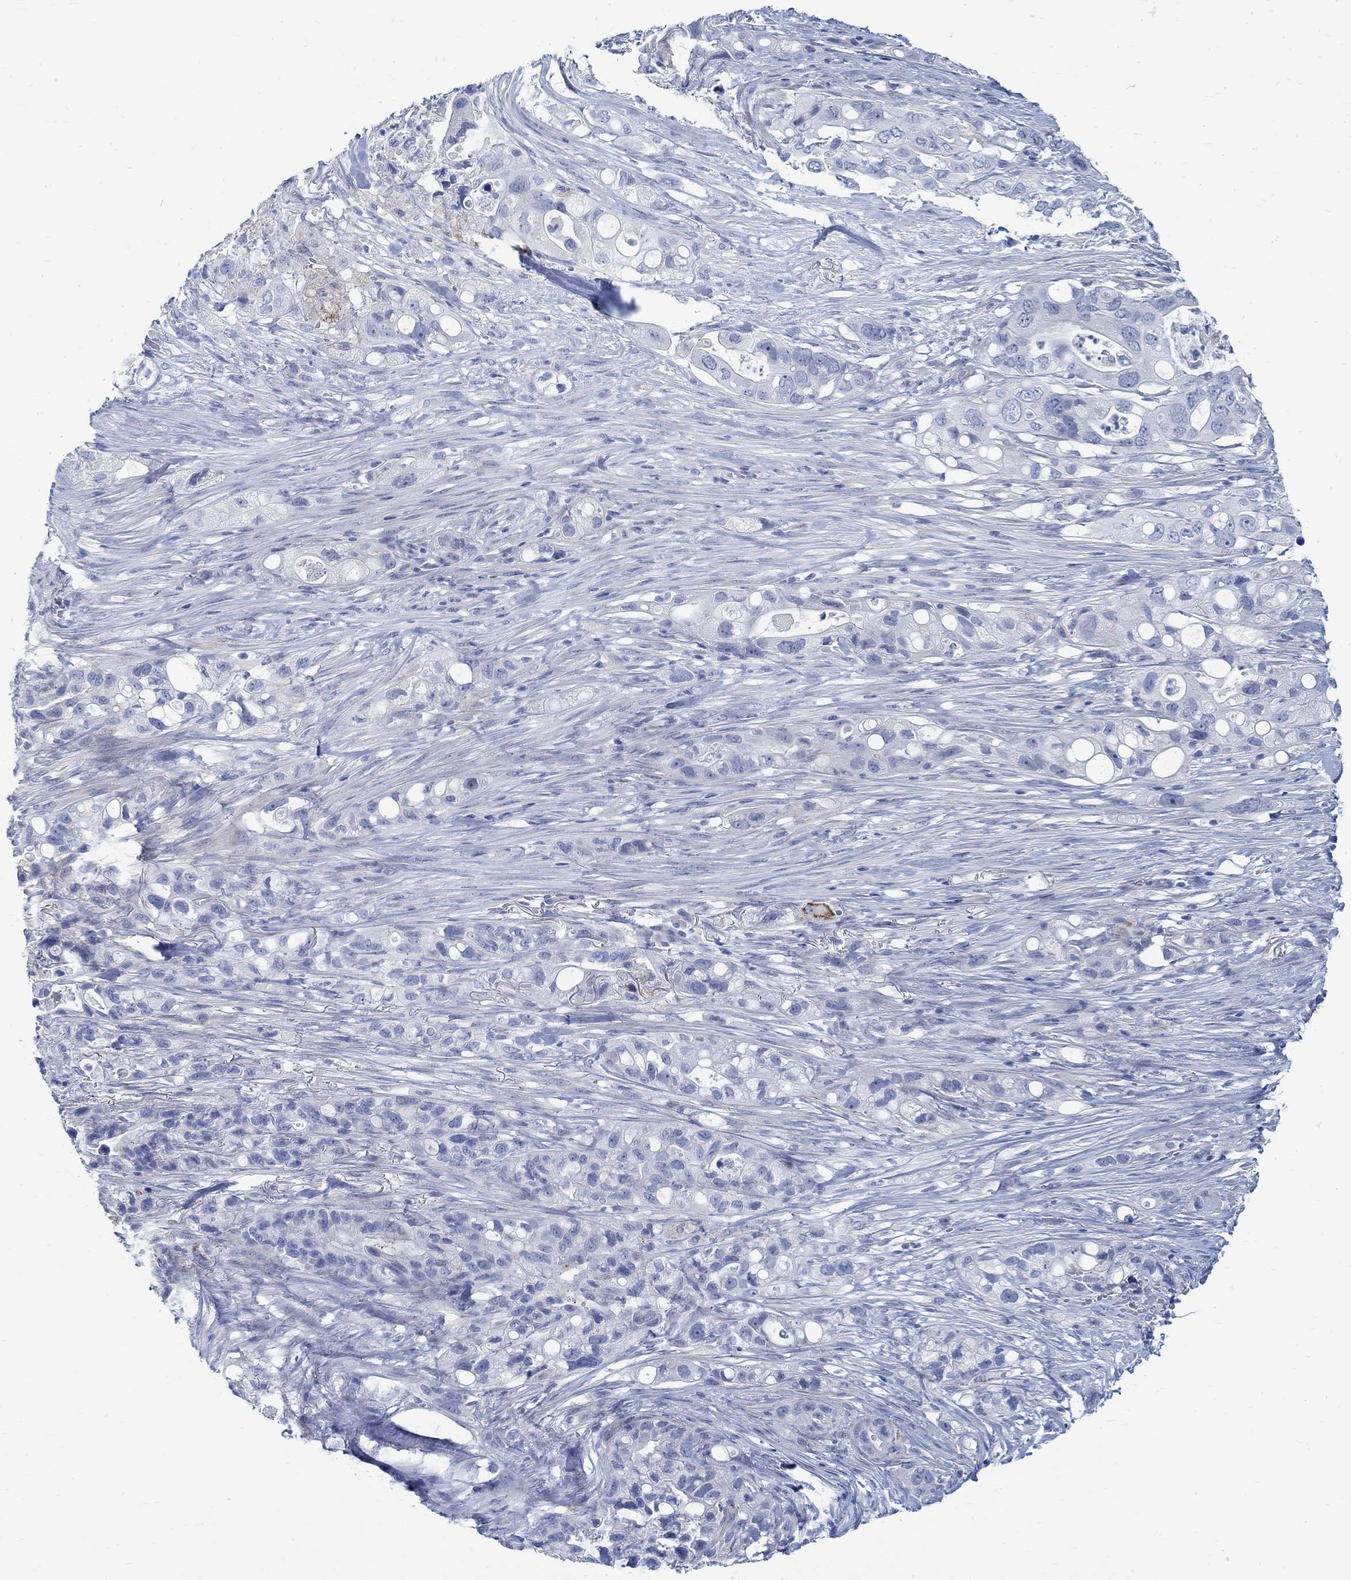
{"staining": {"intensity": "negative", "quantity": "none", "location": "none"}, "tissue": "pancreatic cancer", "cell_type": "Tumor cells", "image_type": "cancer", "snomed": [{"axis": "morphology", "description": "Adenocarcinoma, NOS"}, {"axis": "topography", "description": "Pancreas"}], "caption": "High magnification brightfield microscopy of adenocarcinoma (pancreatic) stained with DAB (brown) and counterstained with hematoxylin (blue): tumor cells show no significant staining.", "gene": "RBM20", "patient": {"sex": "female", "age": 72}}